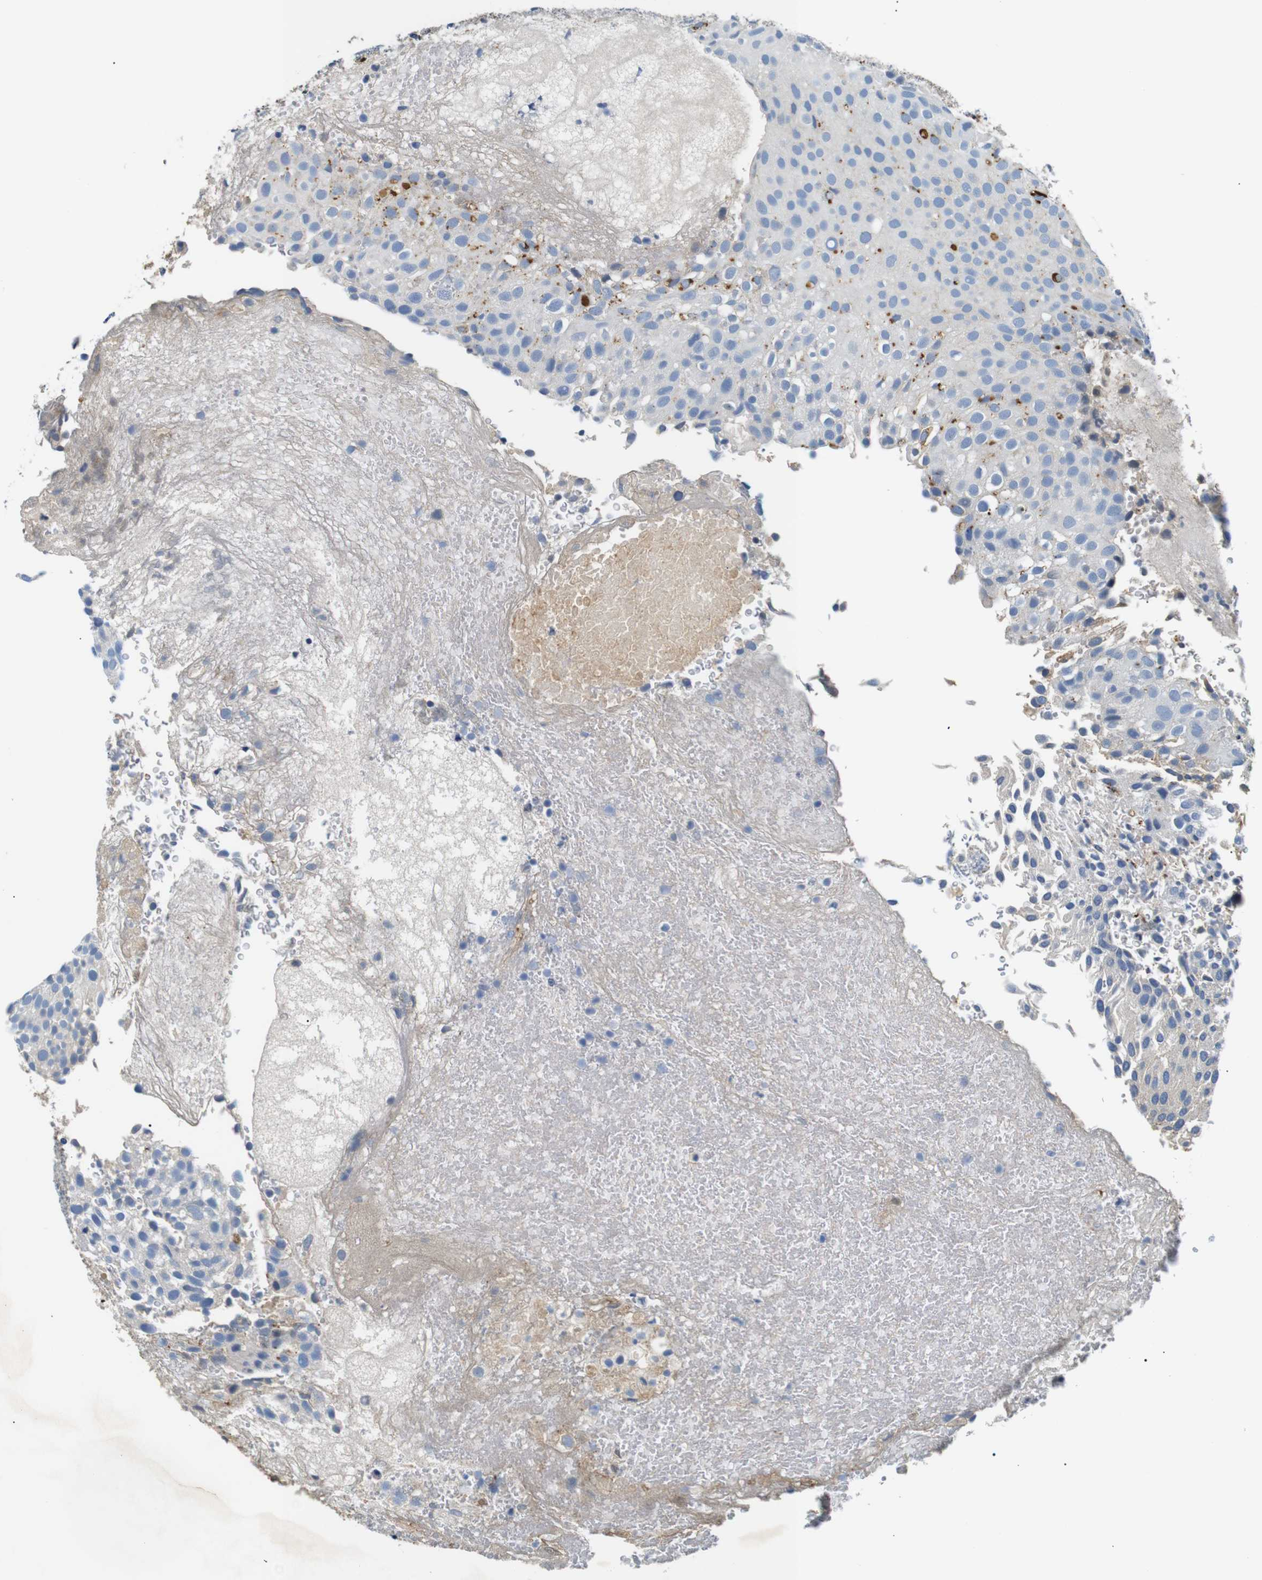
{"staining": {"intensity": "negative", "quantity": "none", "location": "none"}, "tissue": "urothelial cancer", "cell_type": "Tumor cells", "image_type": "cancer", "snomed": [{"axis": "morphology", "description": "Urothelial carcinoma, Low grade"}, {"axis": "topography", "description": "Urinary bladder"}], "caption": "An image of human urothelial carcinoma (low-grade) is negative for staining in tumor cells.", "gene": "LHCGR", "patient": {"sex": "male", "age": 78}}